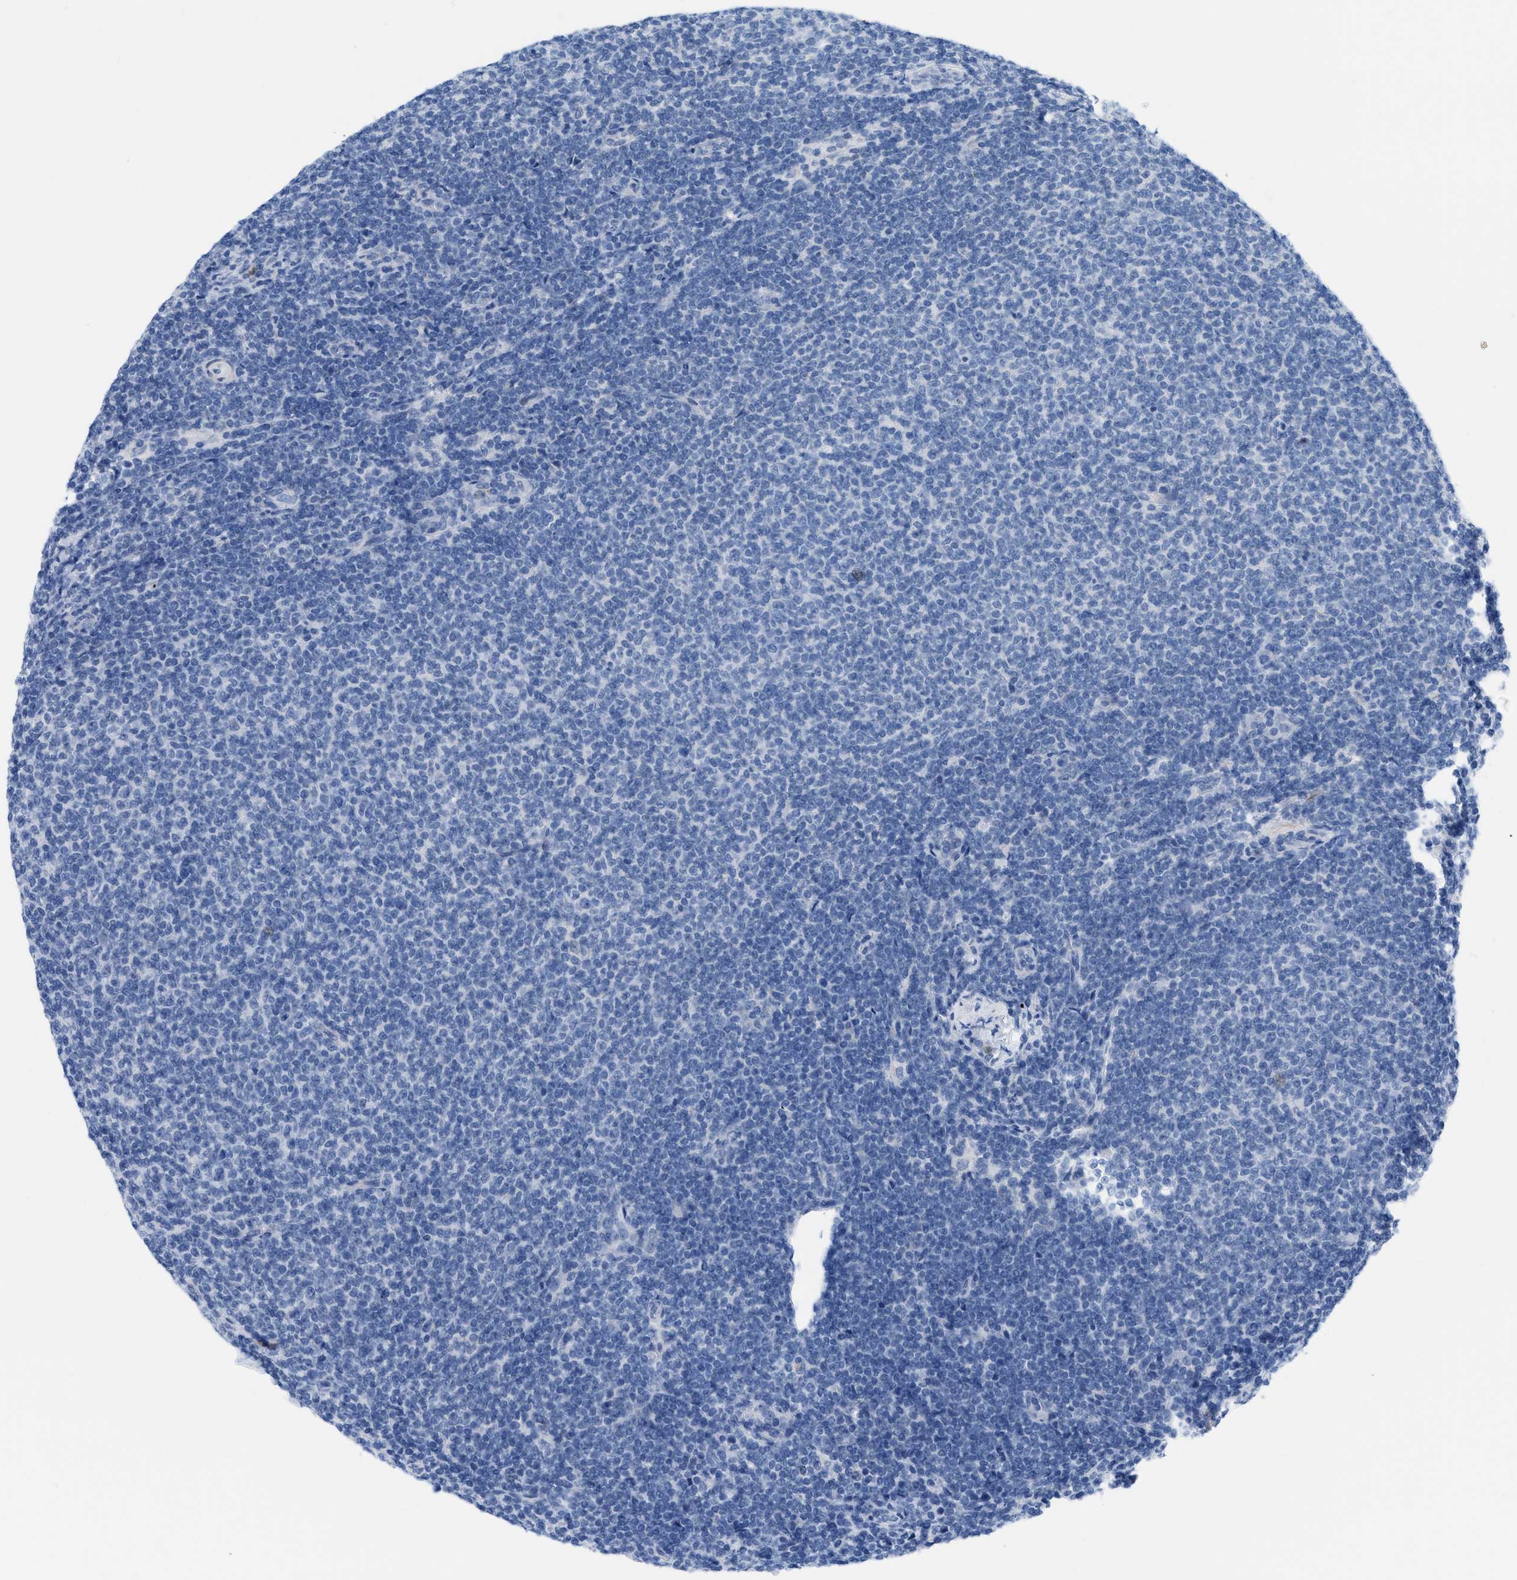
{"staining": {"intensity": "negative", "quantity": "none", "location": "none"}, "tissue": "lymphoma", "cell_type": "Tumor cells", "image_type": "cancer", "snomed": [{"axis": "morphology", "description": "Malignant lymphoma, non-Hodgkin's type, Low grade"}, {"axis": "topography", "description": "Lymph node"}], "caption": "There is no significant positivity in tumor cells of lymphoma. (Immunohistochemistry, brightfield microscopy, high magnification).", "gene": "PLPPR5", "patient": {"sex": "male", "age": 66}}